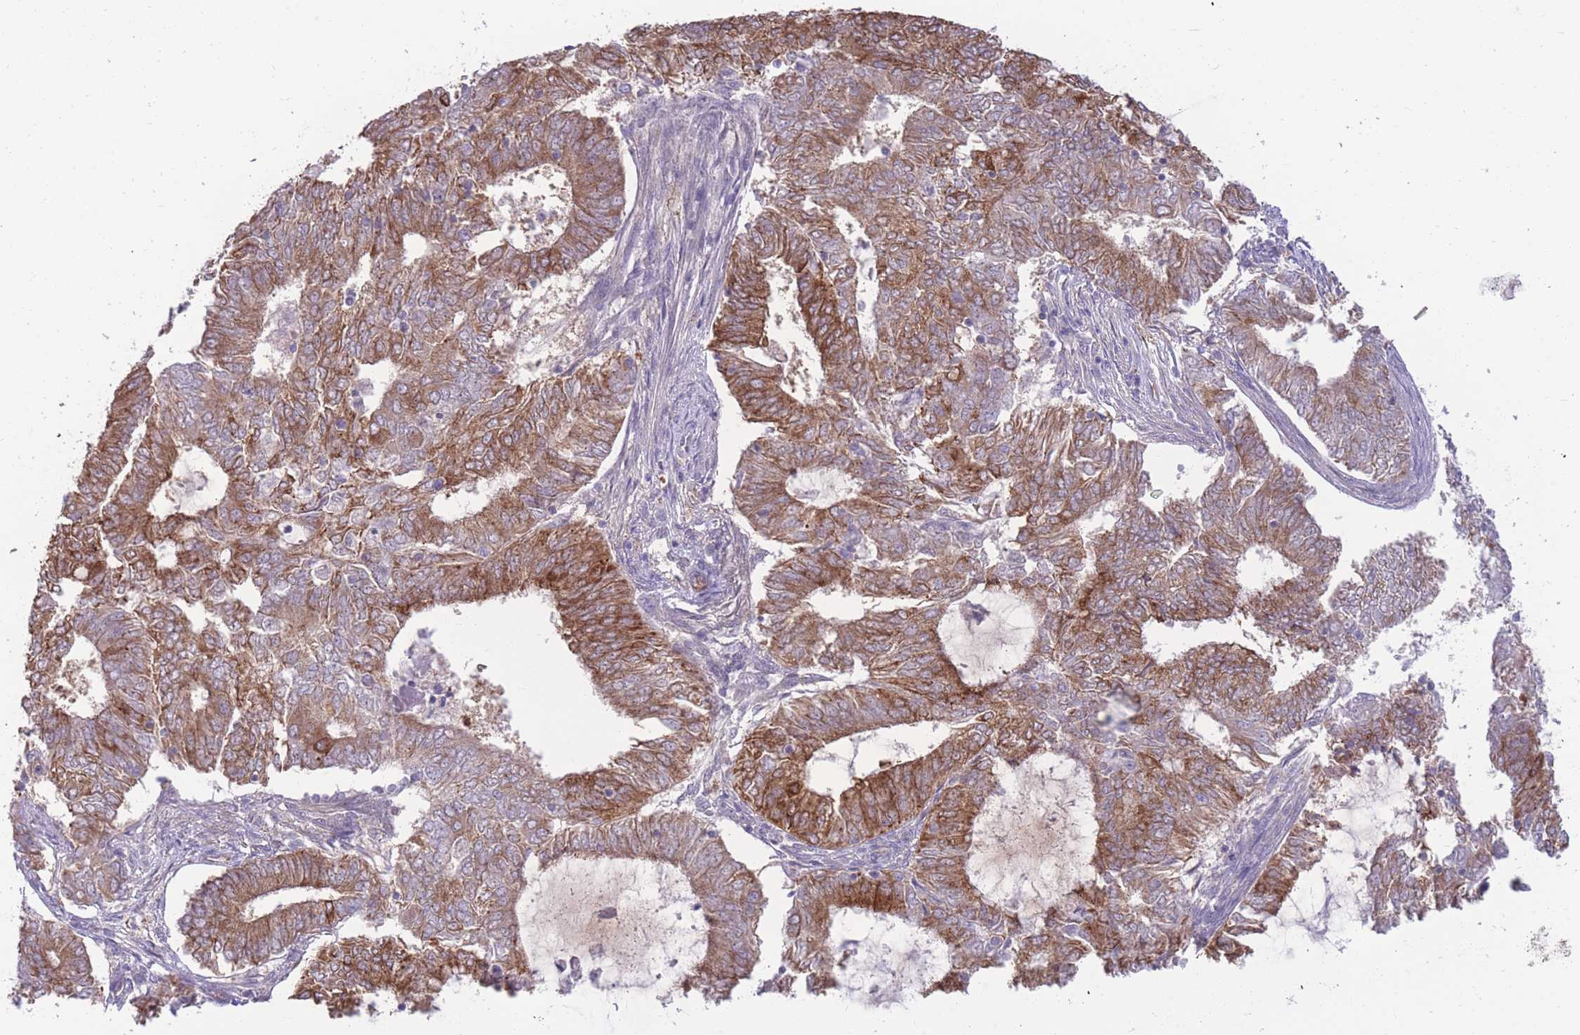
{"staining": {"intensity": "moderate", "quantity": ">75%", "location": "cytoplasmic/membranous"}, "tissue": "endometrial cancer", "cell_type": "Tumor cells", "image_type": "cancer", "snomed": [{"axis": "morphology", "description": "Adenocarcinoma, NOS"}, {"axis": "topography", "description": "Endometrium"}], "caption": "Tumor cells exhibit medium levels of moderate cytoplasmic/membranous expression in approximately >75% of cells in endometrial cancer (adenocarcinoma).", "gene": "RGS11", "patient": {"sex": "female", "age": 62}}